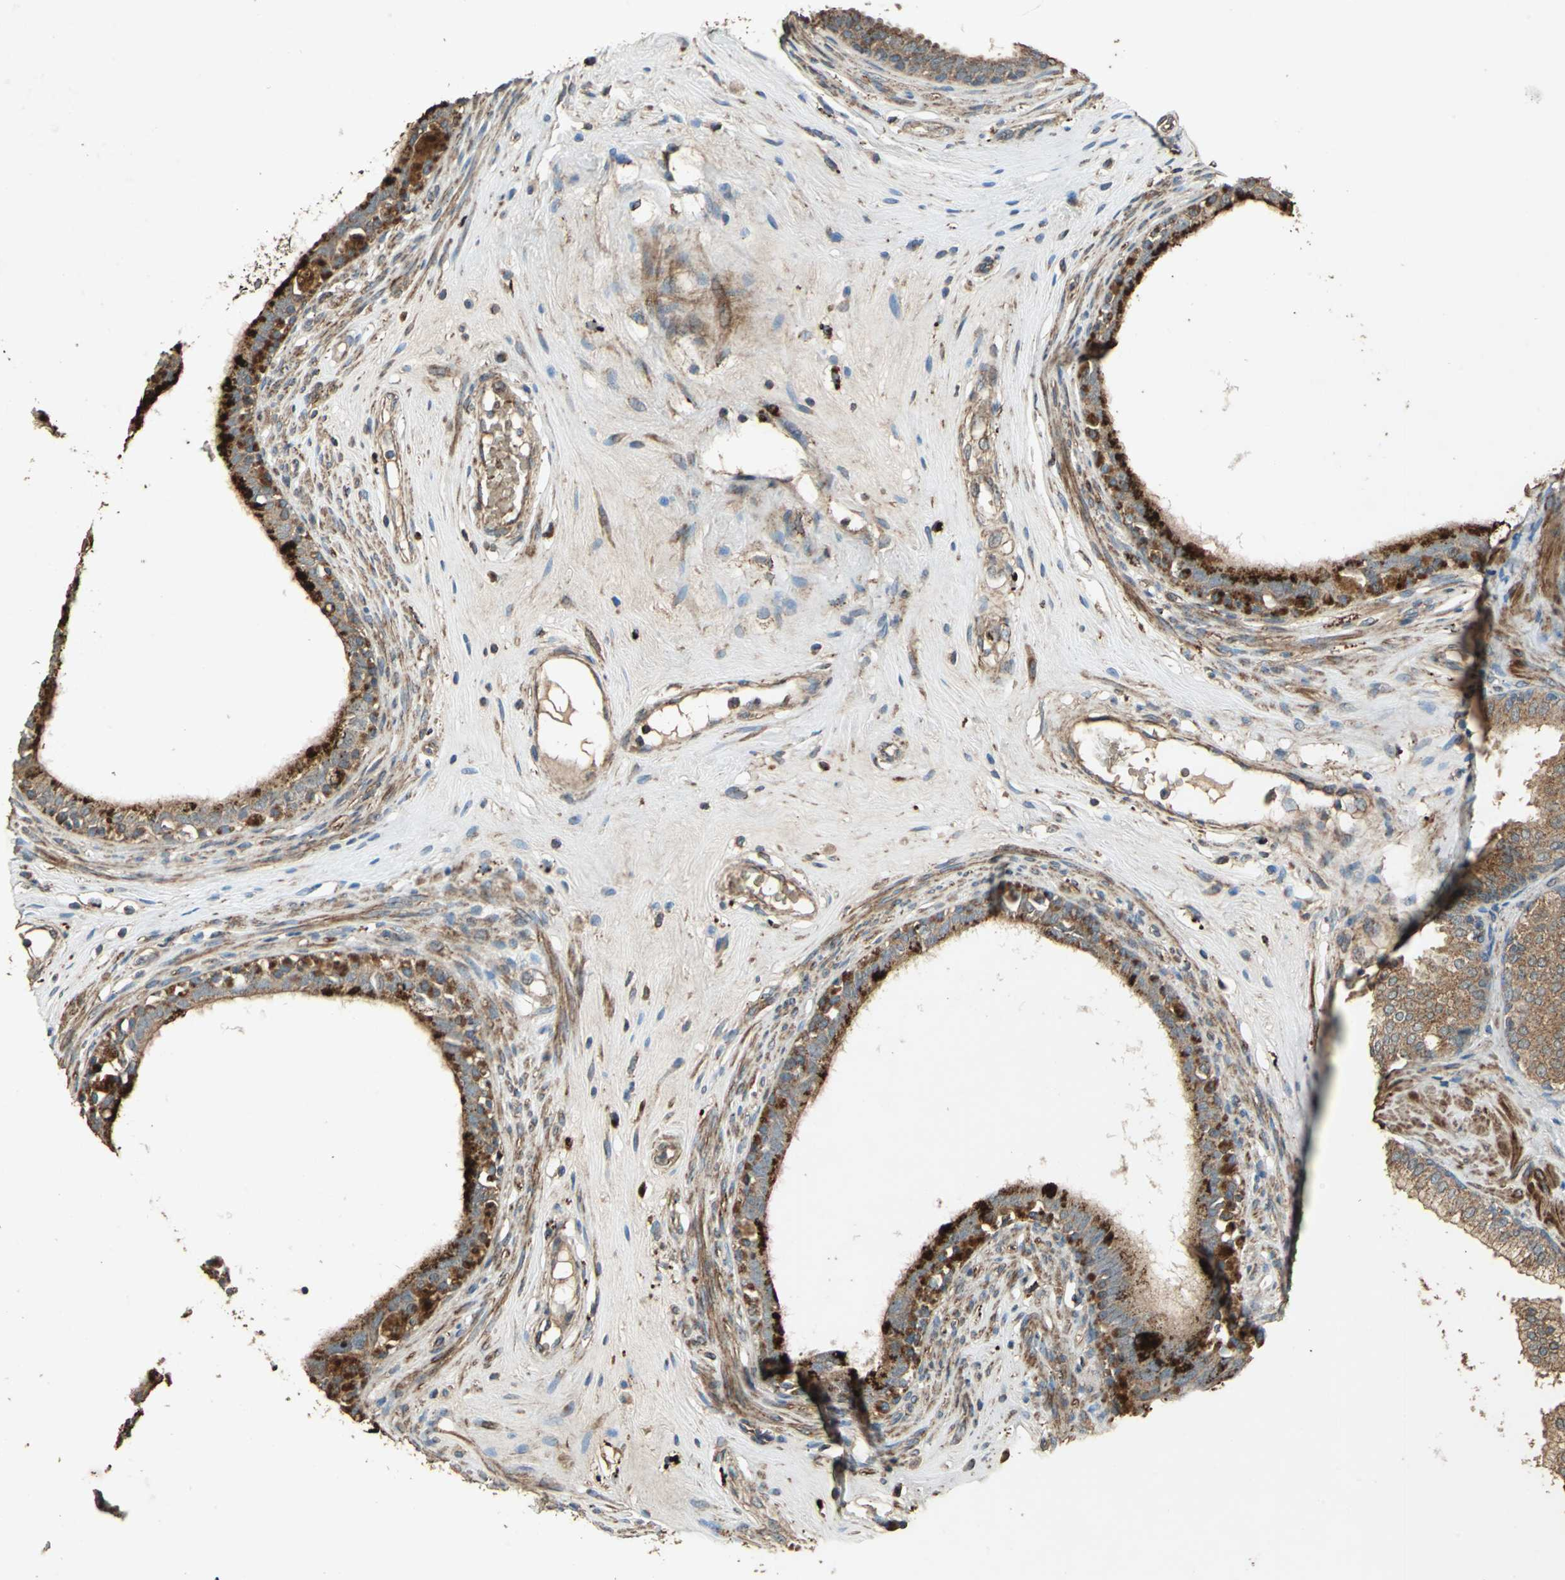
{"staining": {"intensity": "strong", "quantity": ">75%", "location": "cytoplasmic/membranous"}, "tissue": "epididymis", "cell_type": "Glandular cells", "image_type": "normal", "snomed": [{"axis": "morphology", "description": "Normal tissue, NOS"}, {"axis": "morphology", "description": "Inflammation, NOS"}, {"axis": "topography", "description": "Epididymis"}], "caption": "This image reveals immunohistochemistry (IHC) staining of normal human epididymis, with high strong cytoplasmic/membranous expression in about >75% of glandular cells.", "gene": "POLRMT", "patient": {"sex": "male", "age": 84}}